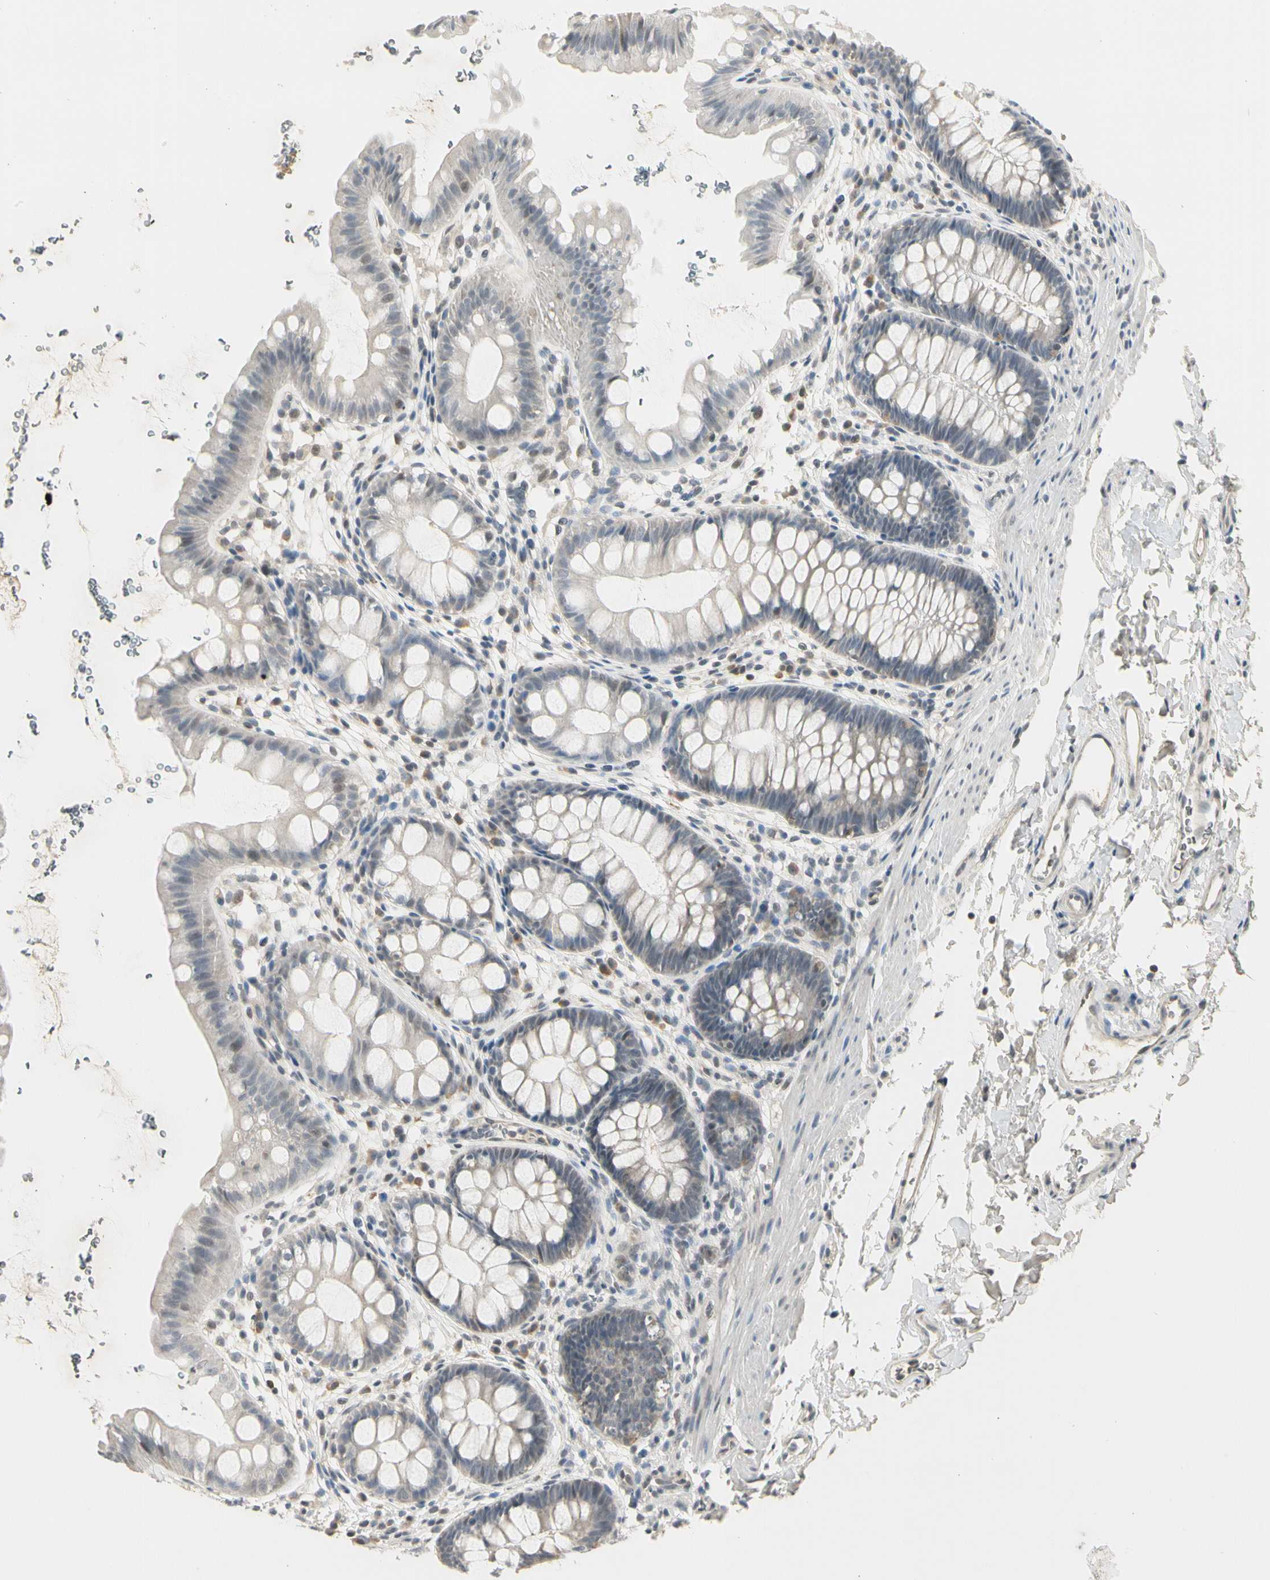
{"staining": {"intensity": "negative", "quantity": "none", "location": "none"}, "tissue": "rectum", "cell_type": "Glandular cells", "image_type": "normal", "snomed": [{"axis": "morphology", "description": "Normal tissue, NOS"}, {"axis": "topography", "description": "Rectum"}], "caption": "Histopathology image shows no significant protein staining in glandular cells of unremarkable rectum. (Stains: DAB (3,3'-diaminobenzidine) immunohistochemistry with hematoxylin counter stain, Microscopy: brightfield microscopy at high magnification).", "gene": "GREM1", "patient": {"sex": "female", "age": 24}}